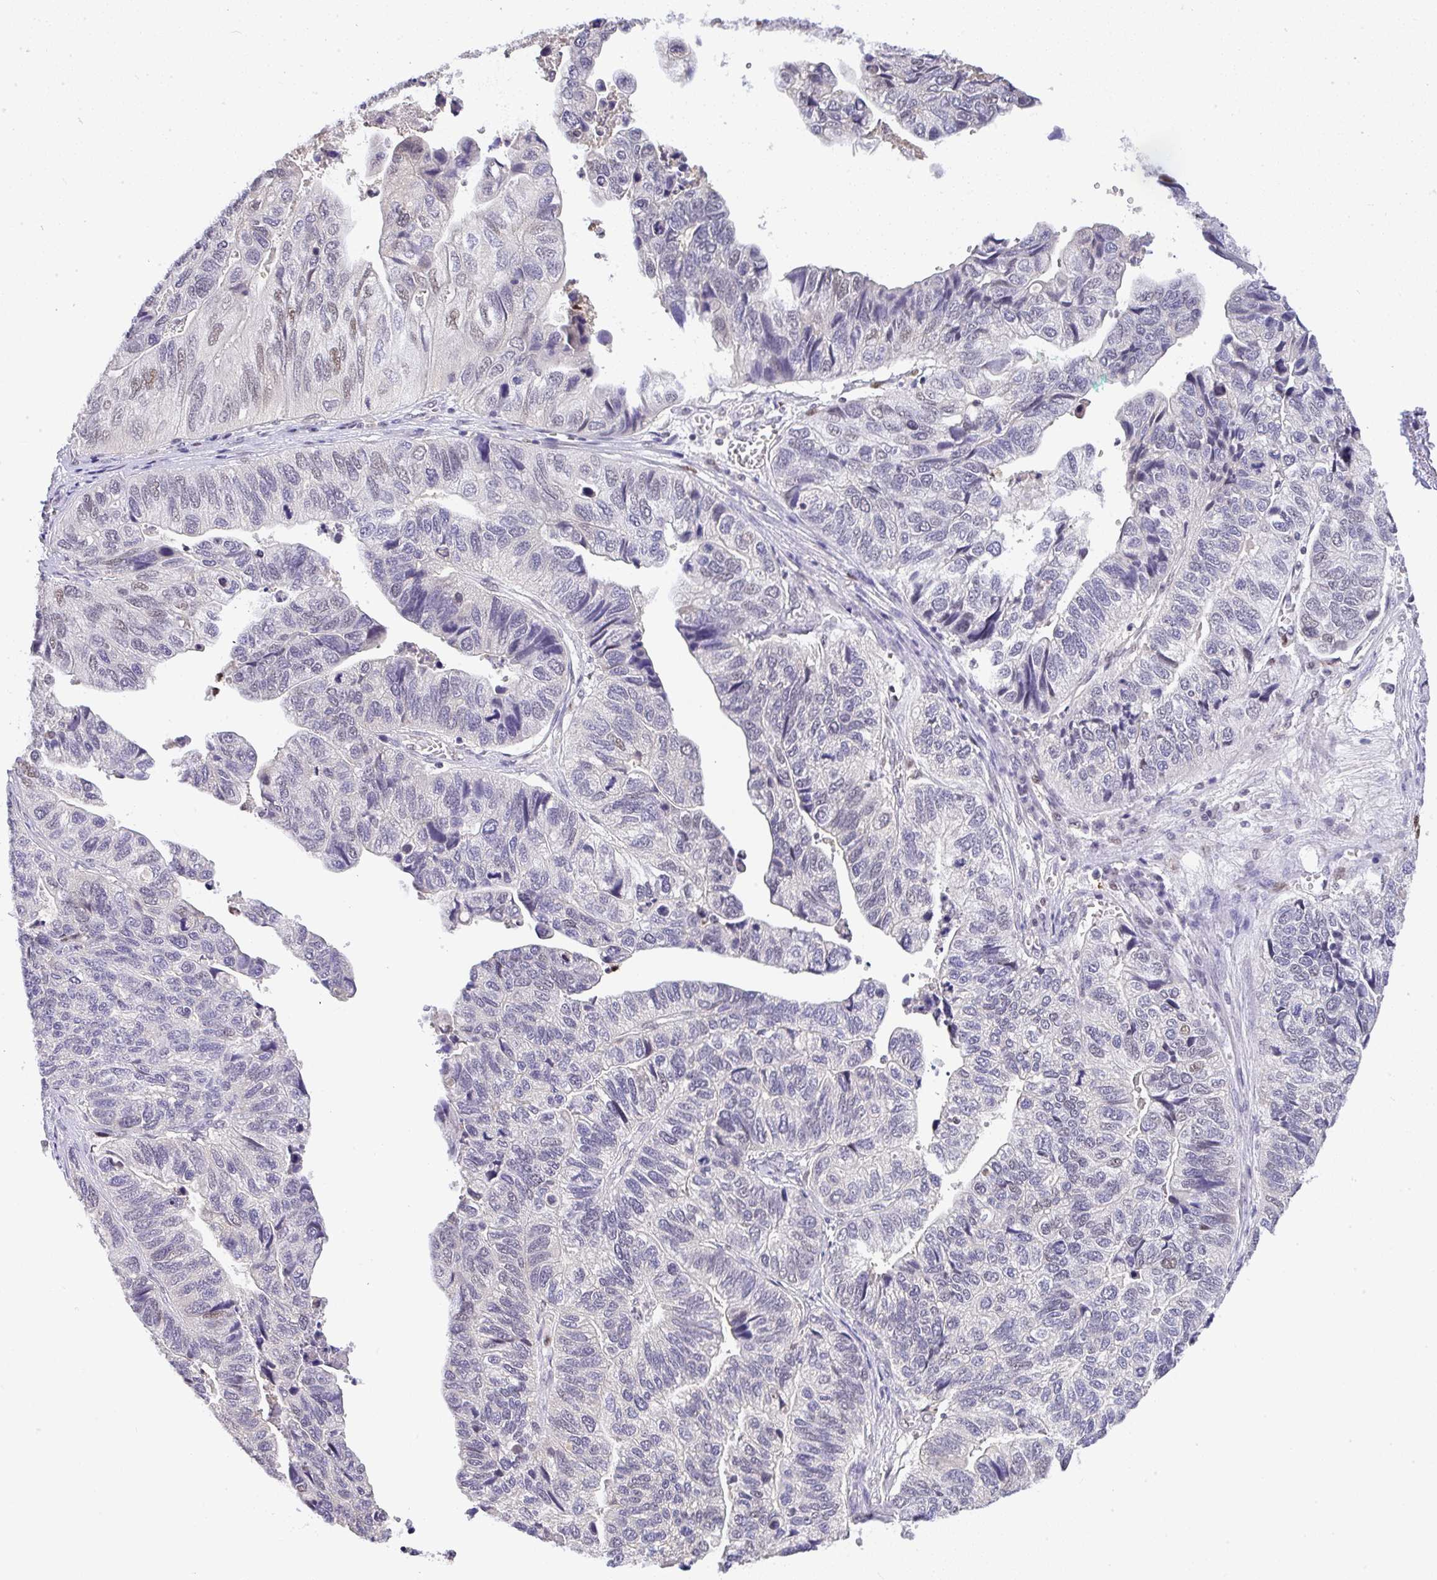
{"staining": {"intensity": "negative", "quantity": "none", "location": "none"}, "tissue": "stomach cancer", "cell_type": "Tumor cells", "image_type": "cancer", "snomed": [{"axis": "morphology", "description": "Adenocarcinoma, NOS"}, {"axis": "topography", "description": "Stomach, upper"}], "caption": "An immunohistochemistry photomicrograph of stomach adenocarcinoma is shown. There is no staining in tumor cells of stomach adenocarcinoma.", "gene": "BBX", "patient": {"sex": "female", "age": 67}}